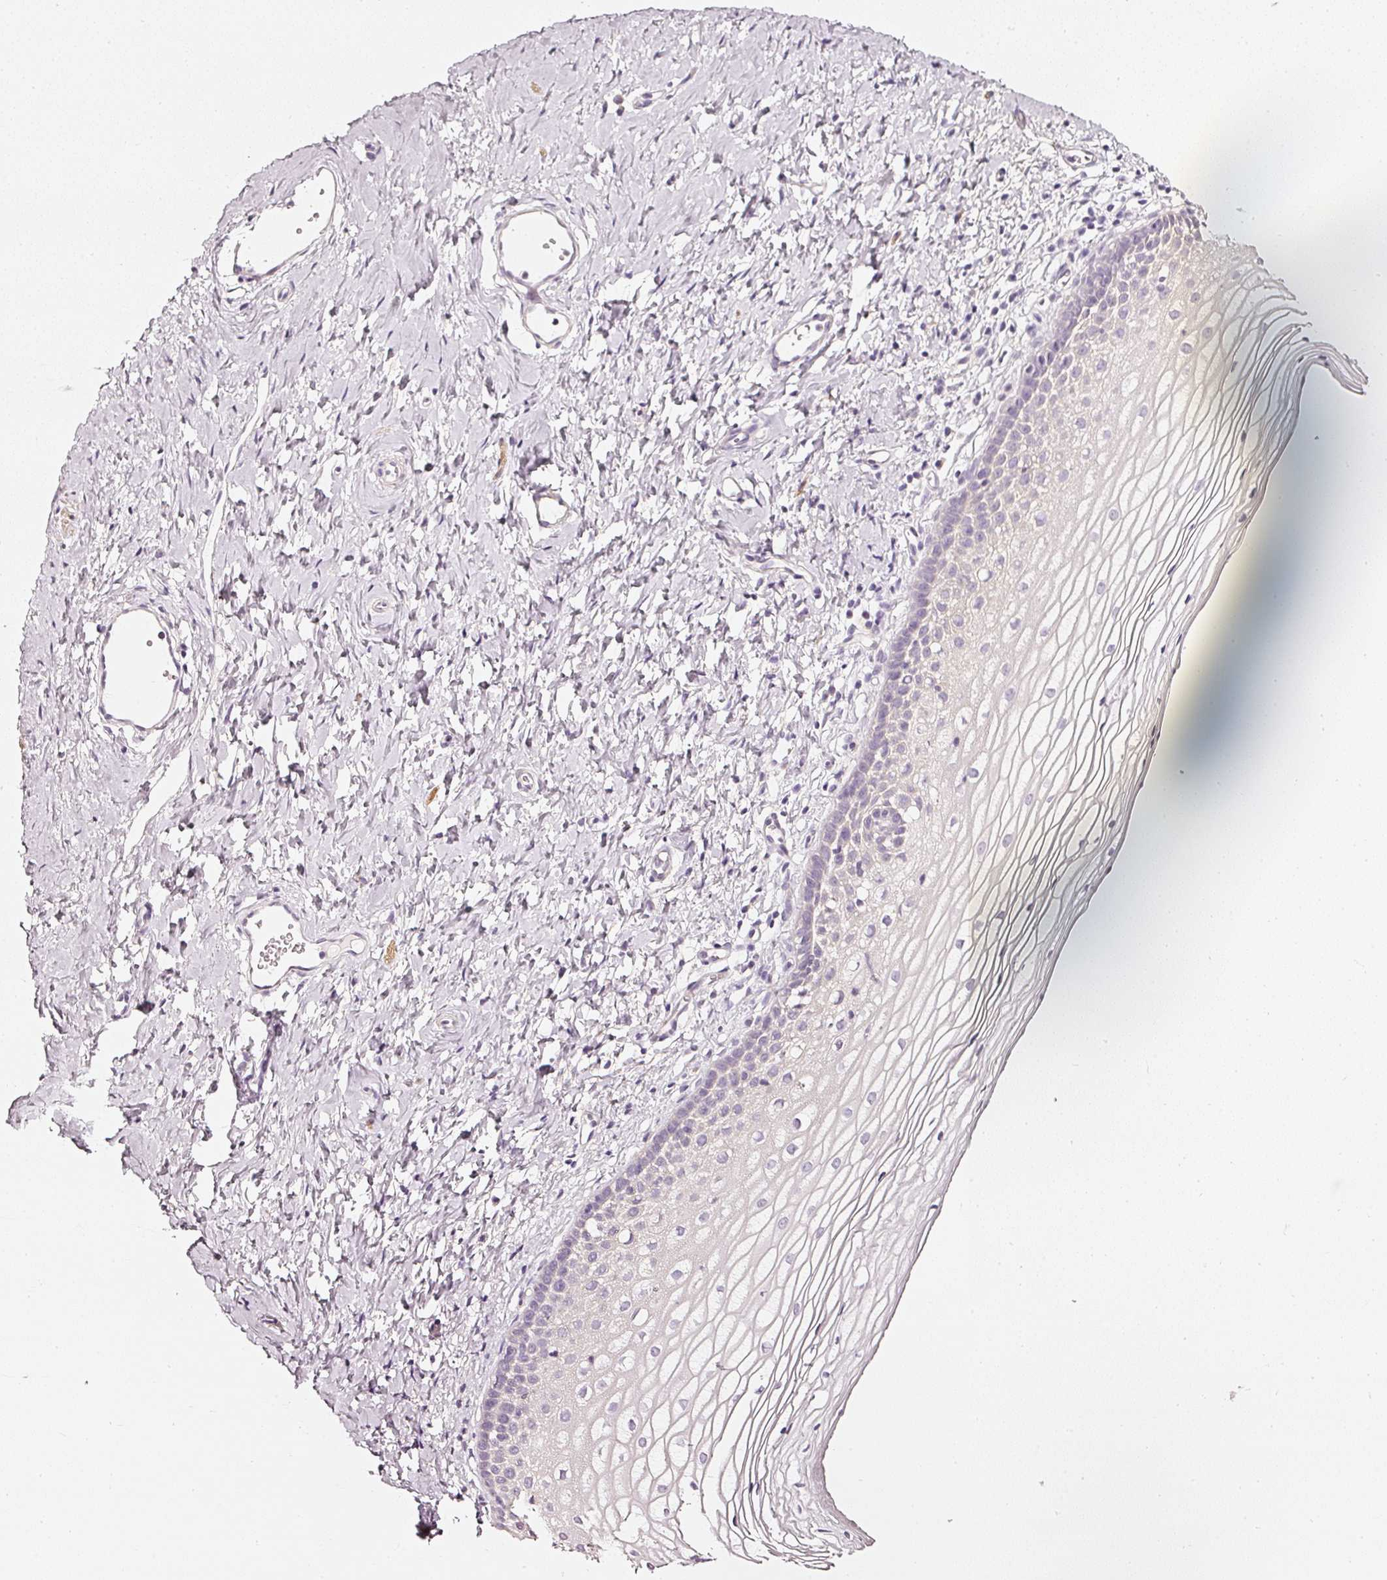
{"staining": {"intensity": "negative", "quantity": "none", "location": "none"}, "tissue": "vagina", "cell_type": "Squamous epithelial cells", "image_type": "normal", "snomed": [{"axis": "morphology", "description": "Normal tissue, NOS"}, {"axis": "topography", "description": "Vagina"}], "caption": "DAB (3,3'-diaminobenzidine) immunohistochemical staining of unremarkable human vagina displays no significant positivity in squamous epithelial cells.", "gene": "CNP", "patient": {"sex": "female", "age": 56}}